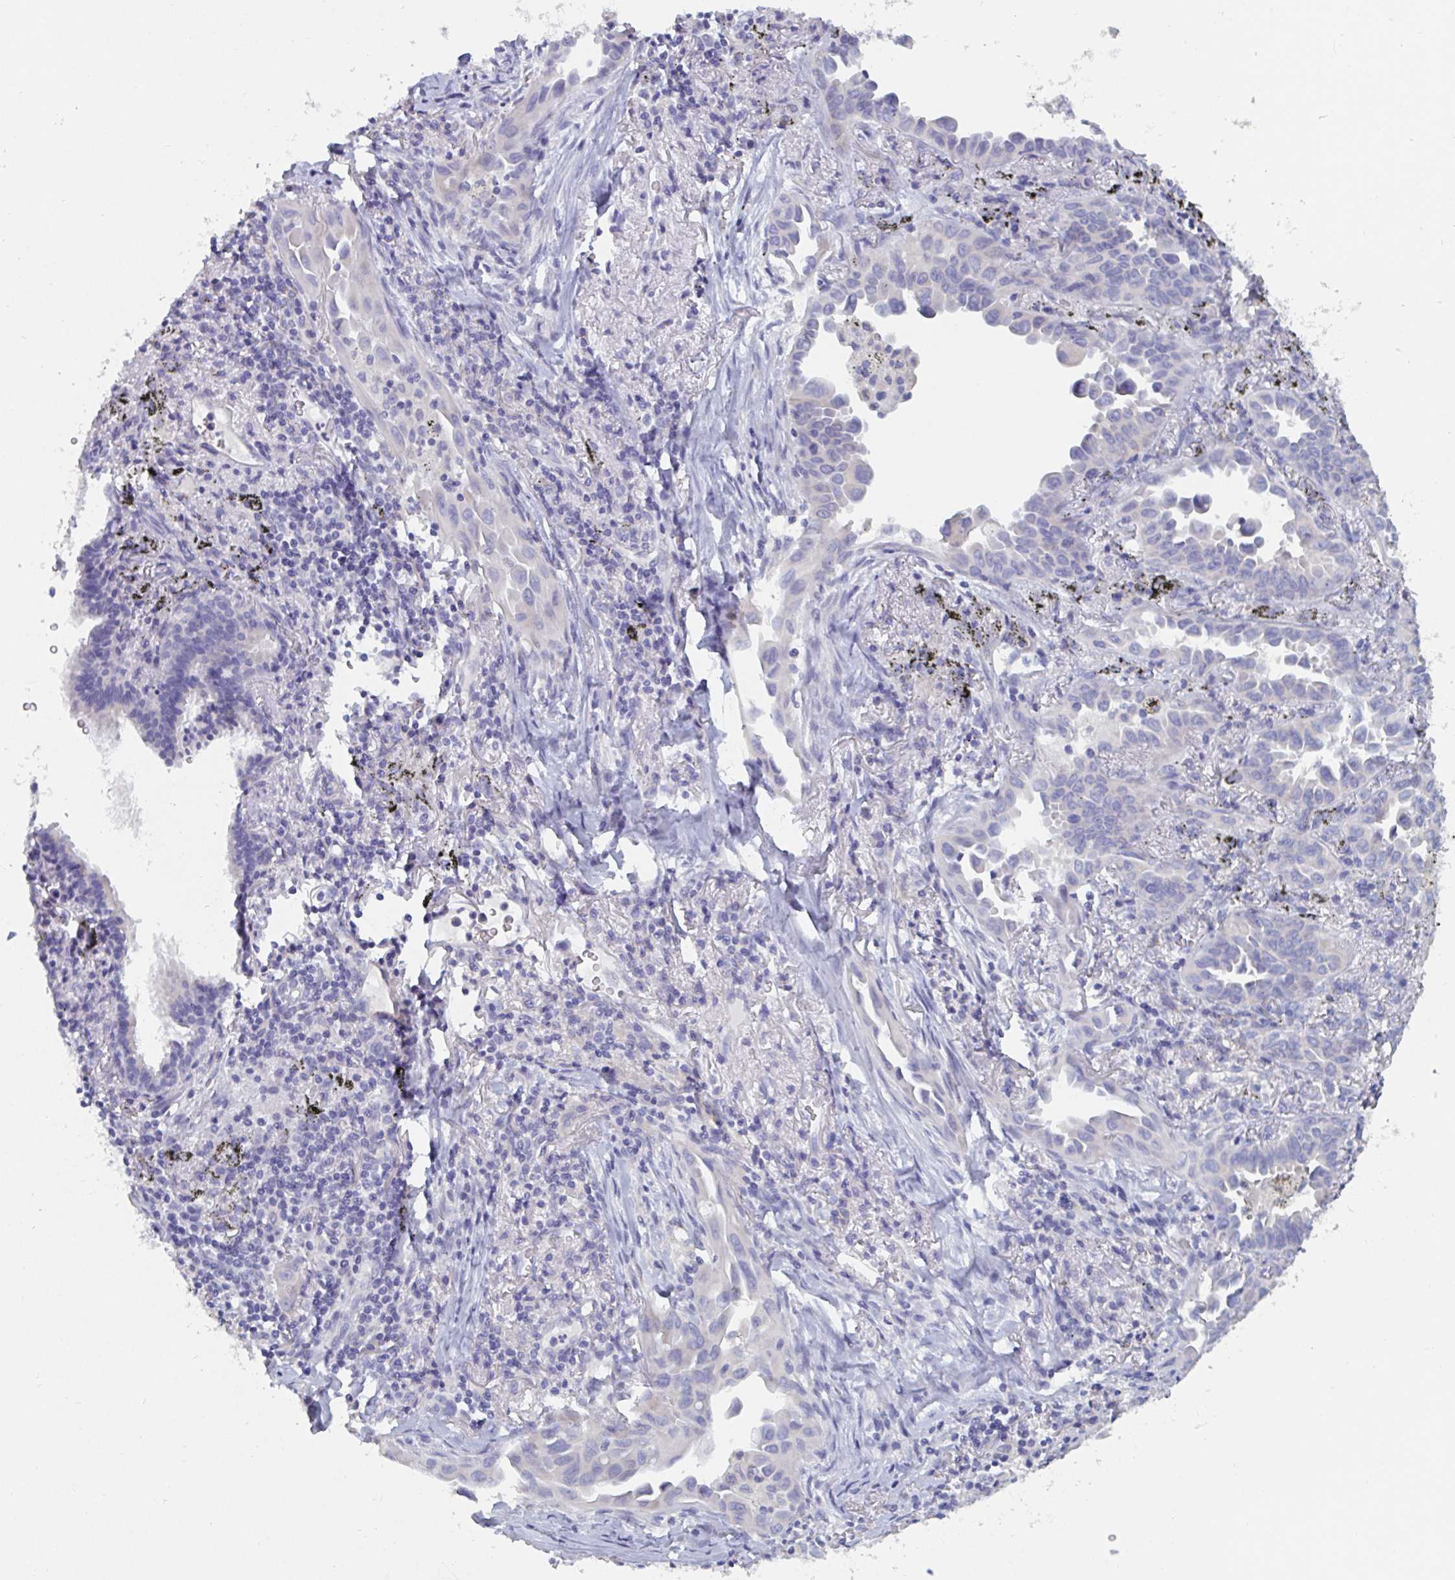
{"staining": {"intensity": "negative", "quantity": "none", "location": "none"}, "tissue": "lung cancer", "cell_type": "Tumor cells", "image_type": "cancer", "snomed": [{"axis": "morphology", "description": "Adenocarcinoma, NOS"}, {"axis": "topography", "description": "Lung"}], "caption": "Immunohistochemistry (IHC) image of neoplastic tissue: human adenocarcinoma (lung) stained with DAB (3,3'-diaminobenzidine) displays no significant protein expression in tumor cells.", "gene": "ABHD16A", "patient": {"sex": "male", "age": 68}}